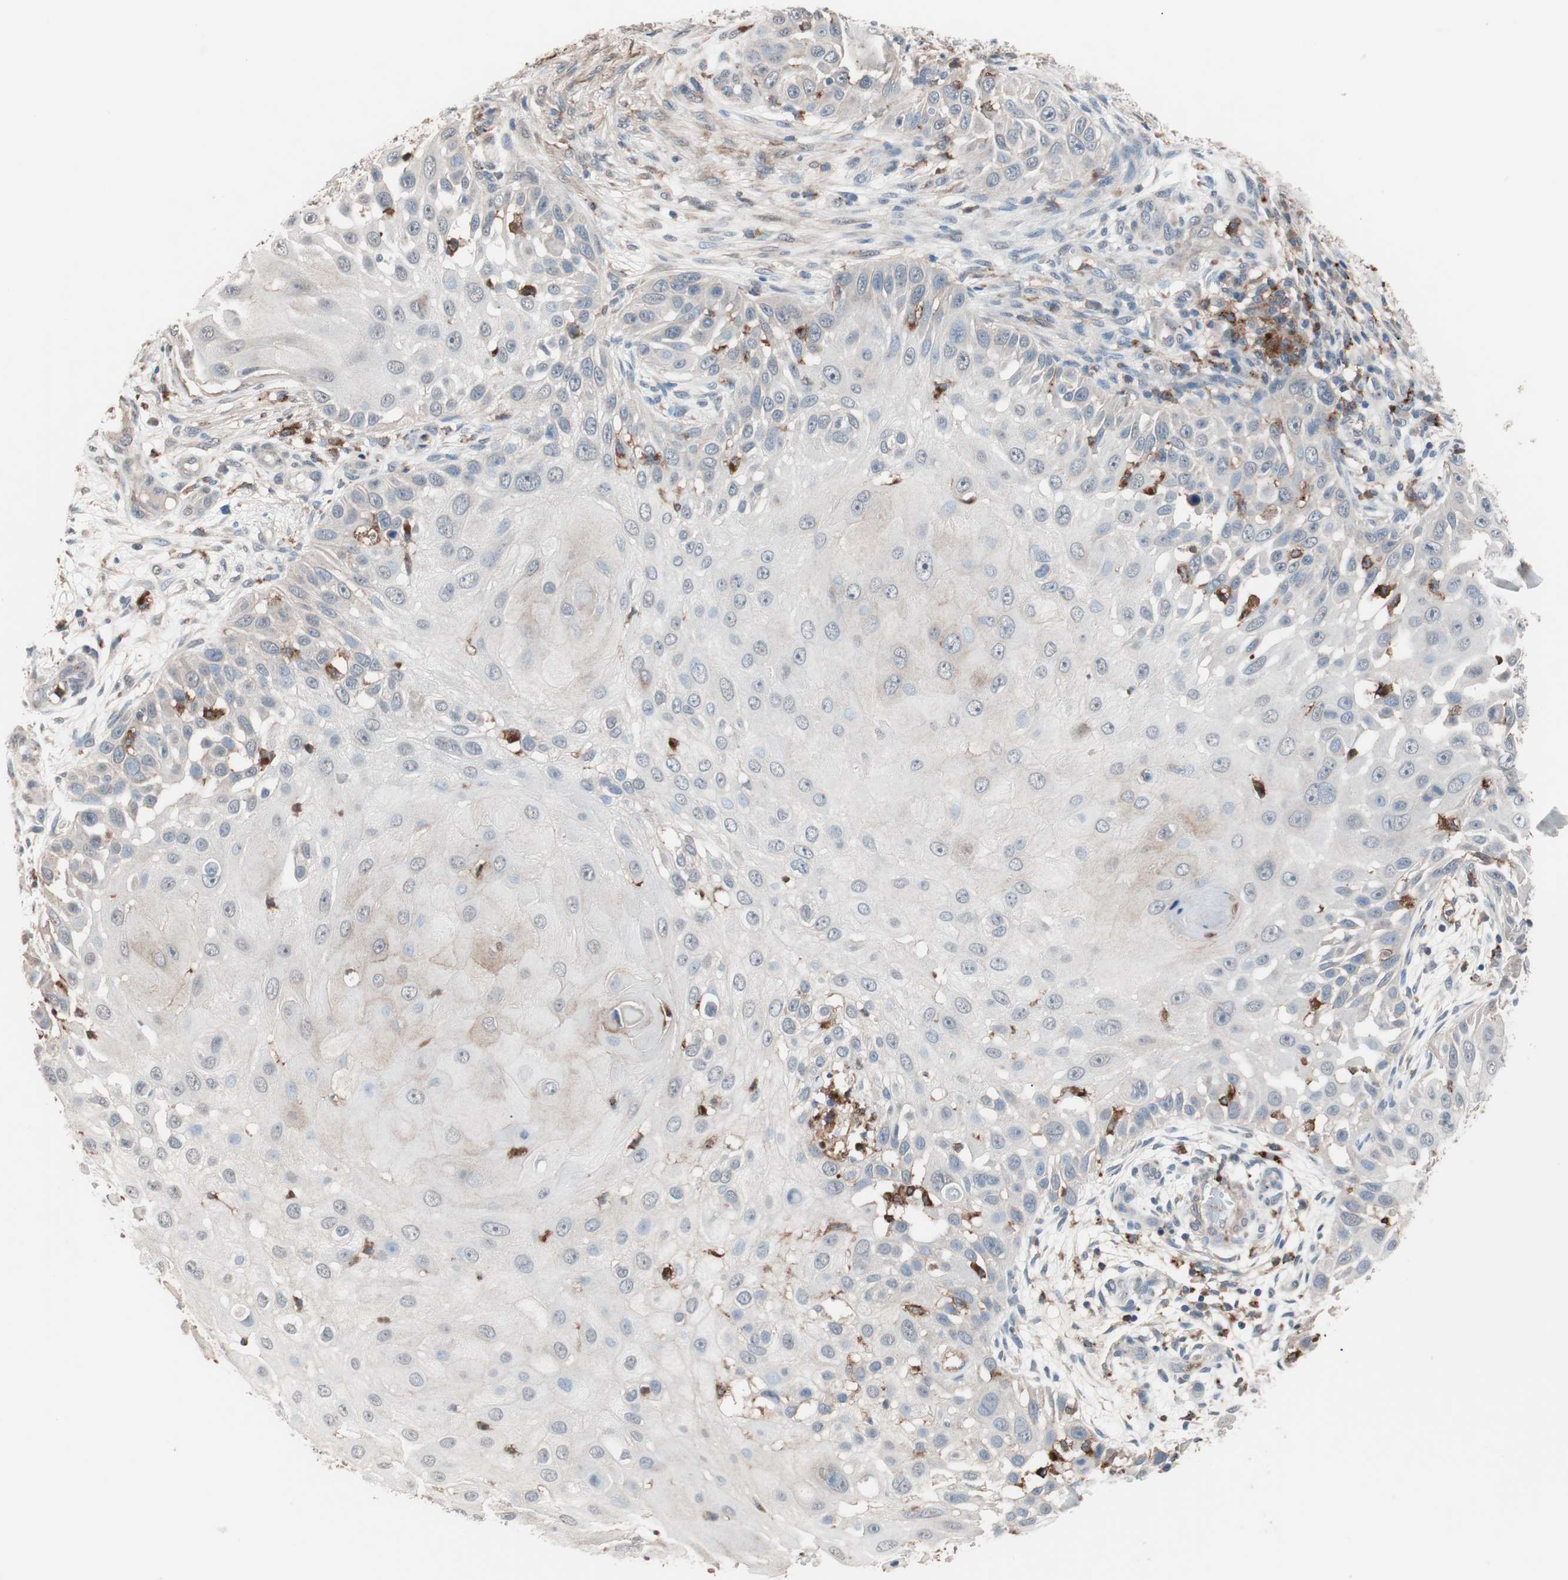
{"staining": {"intensity": "negative", "quantity": "none", "location": "none"}, "tissue": "skin cancer", "cell_type": "Tumor cells", "image_type": "cancer", "snomed": [{"axis": "morphology", "description": "Squamous cell carcinoma, NOS"}, {"axis": "topography", "description": "Skin"}], "caption": "There is no significant staining in tumor cells of squamous cell carcinoma (skin).", "gene": "LITAF", "patient": {"sex": "female", "age": 44}}